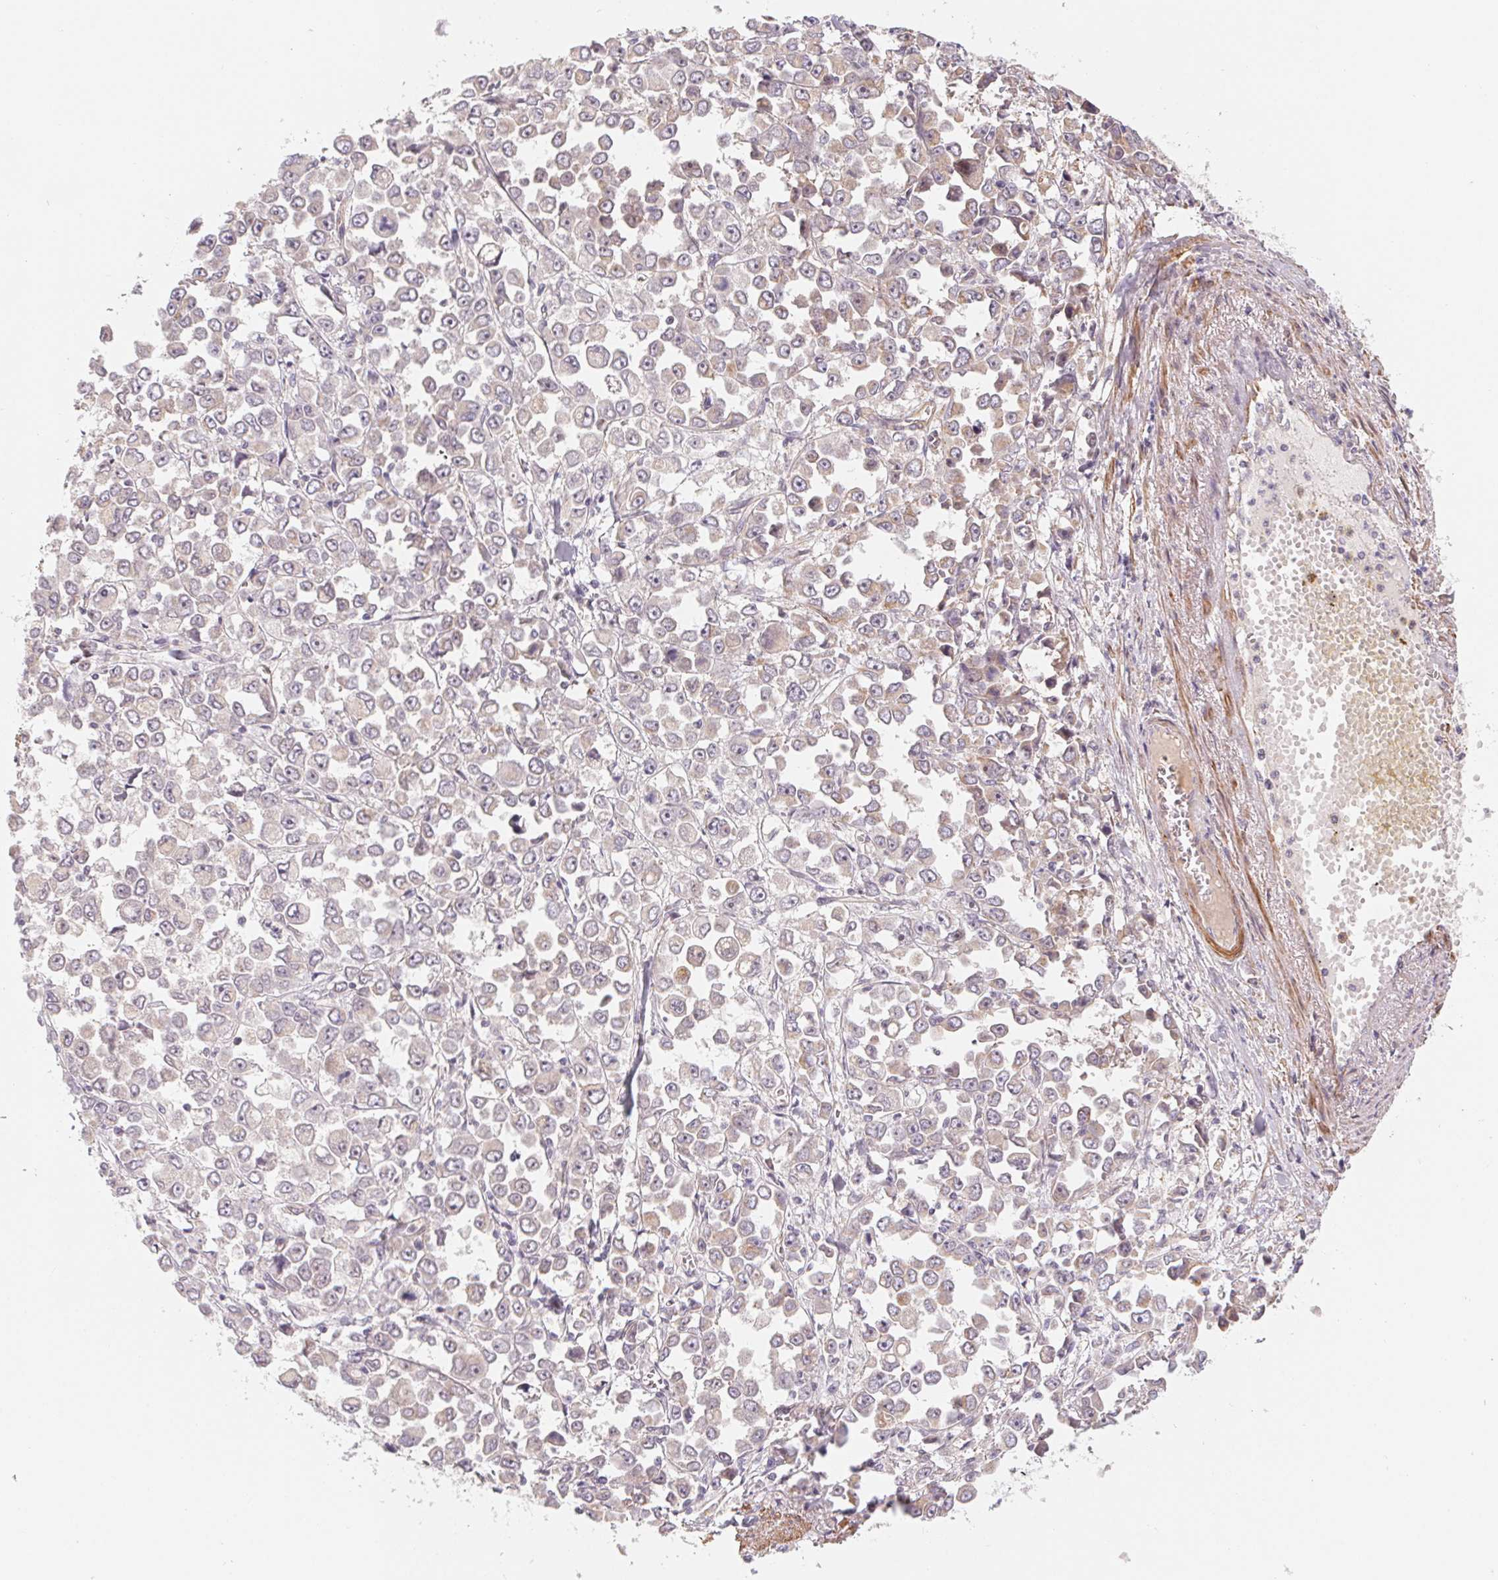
{"staining": {"intensity": "negative", "quantity": "none", "location": "none"}, "tissue": "stomach cancer", "cell_type": "Tumor cells", "image_type": "cancer", "snomed": [{"axis": "morphology", "description": "Adenocarcinoma, NOS"}, {"axis": "topography", "description": "Stomach, upper"}], "caption": "Immunohistochemistry of adenocarcinoma (stomach) shows no positivity in tumor cells.", "gene": "CCDC112", "patient": {"sex": "male", "age": 70}}